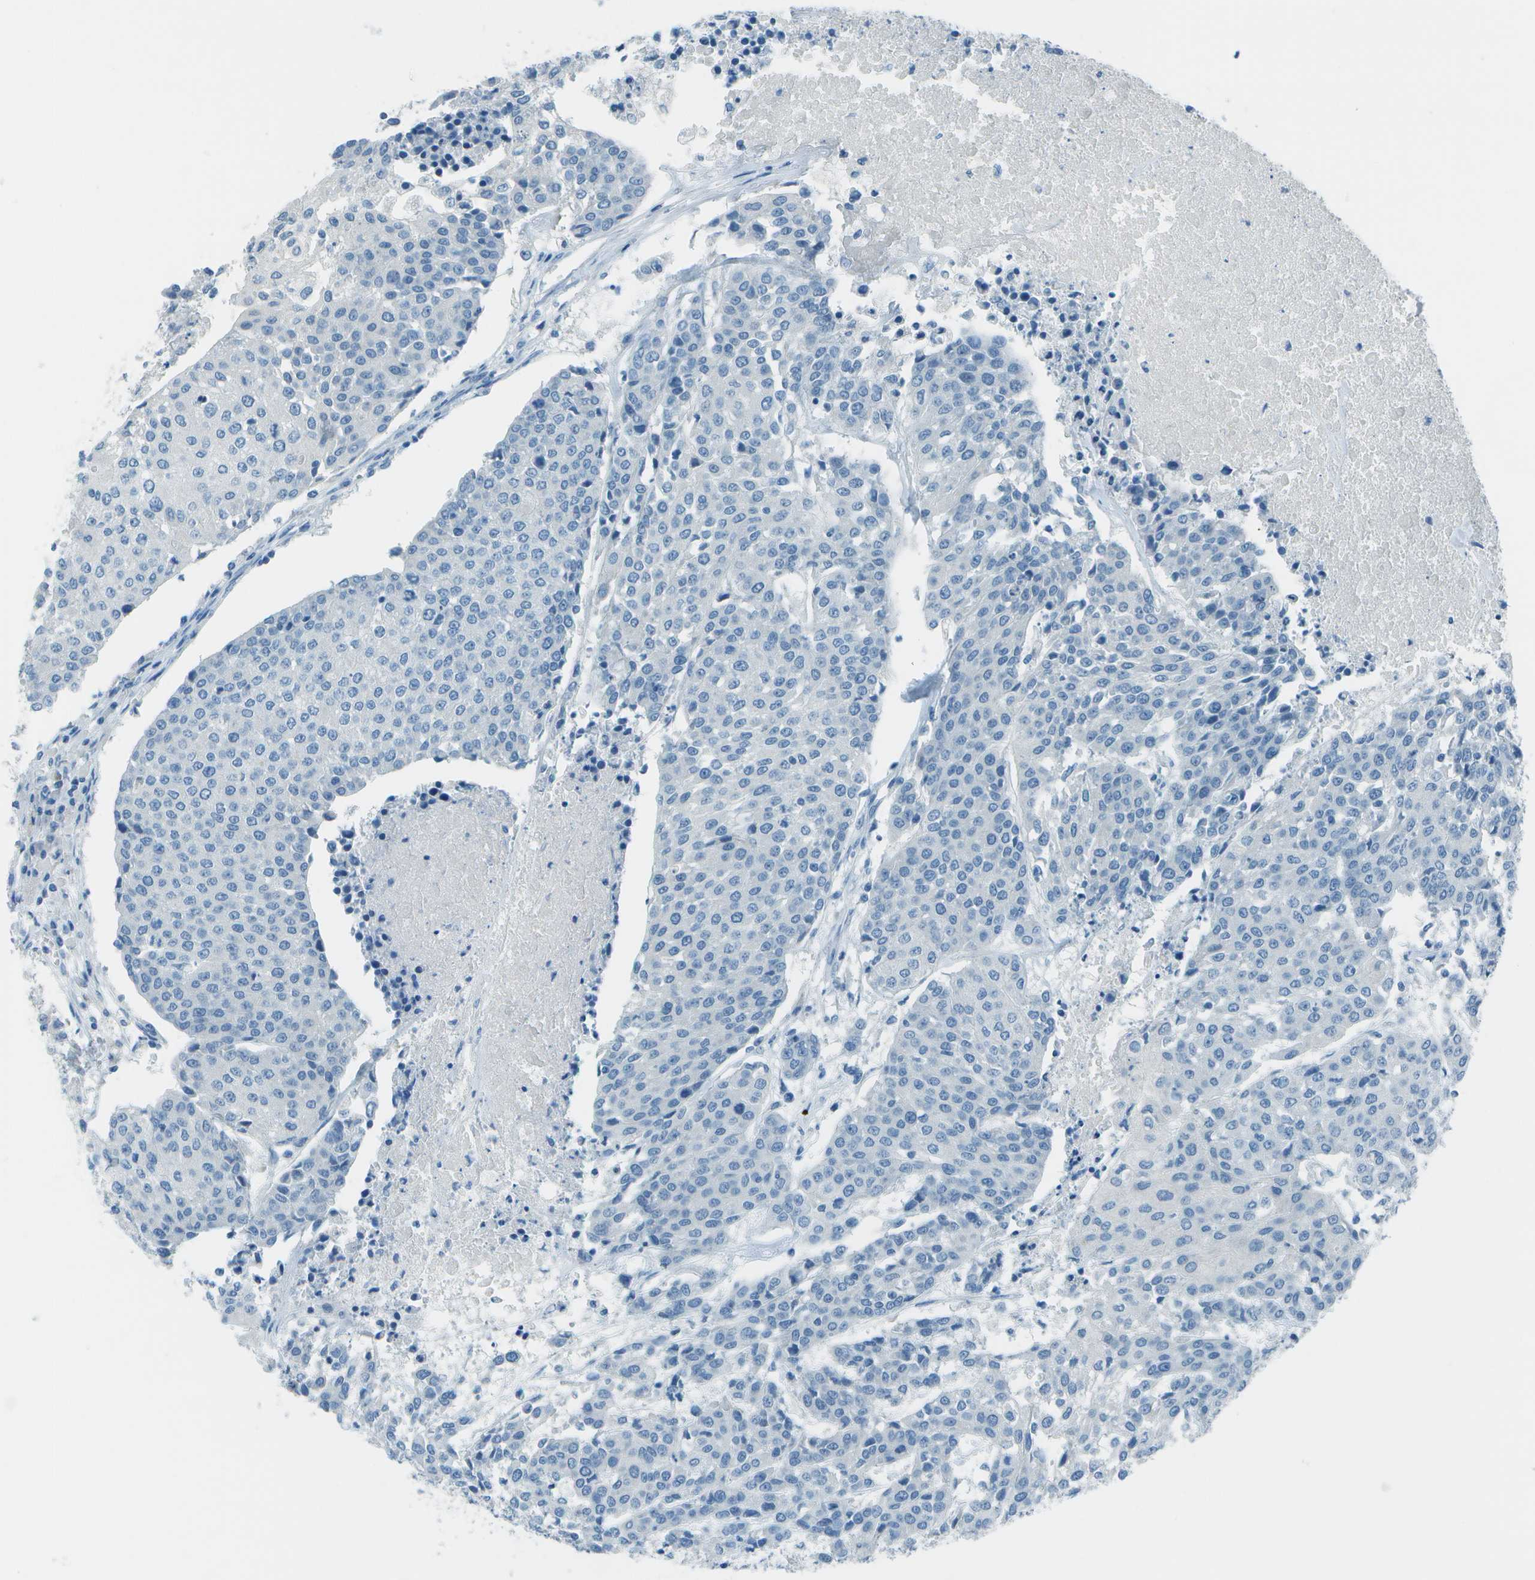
{"staining": {"intensity": "negative", "quantity": "none", "location": "none"}, "tissue": "urothelial cancer", "cell_type": "Tumor cells", "image_type": "cancer", "snomed": [{"axis": "morphology", "description": "Urothelial carcinoma, High grade"}, {"axis": "topography", "description": "Urinary bladder"}], "caption": "High magnification brightfield microscopy of urothelial cancer stained with DAB (brown) and counterstained with hematoxylin (blue): tumor cells show no significant staining.", "gene": "FGF1", "patient": {"sex": "female", "age": 85}}